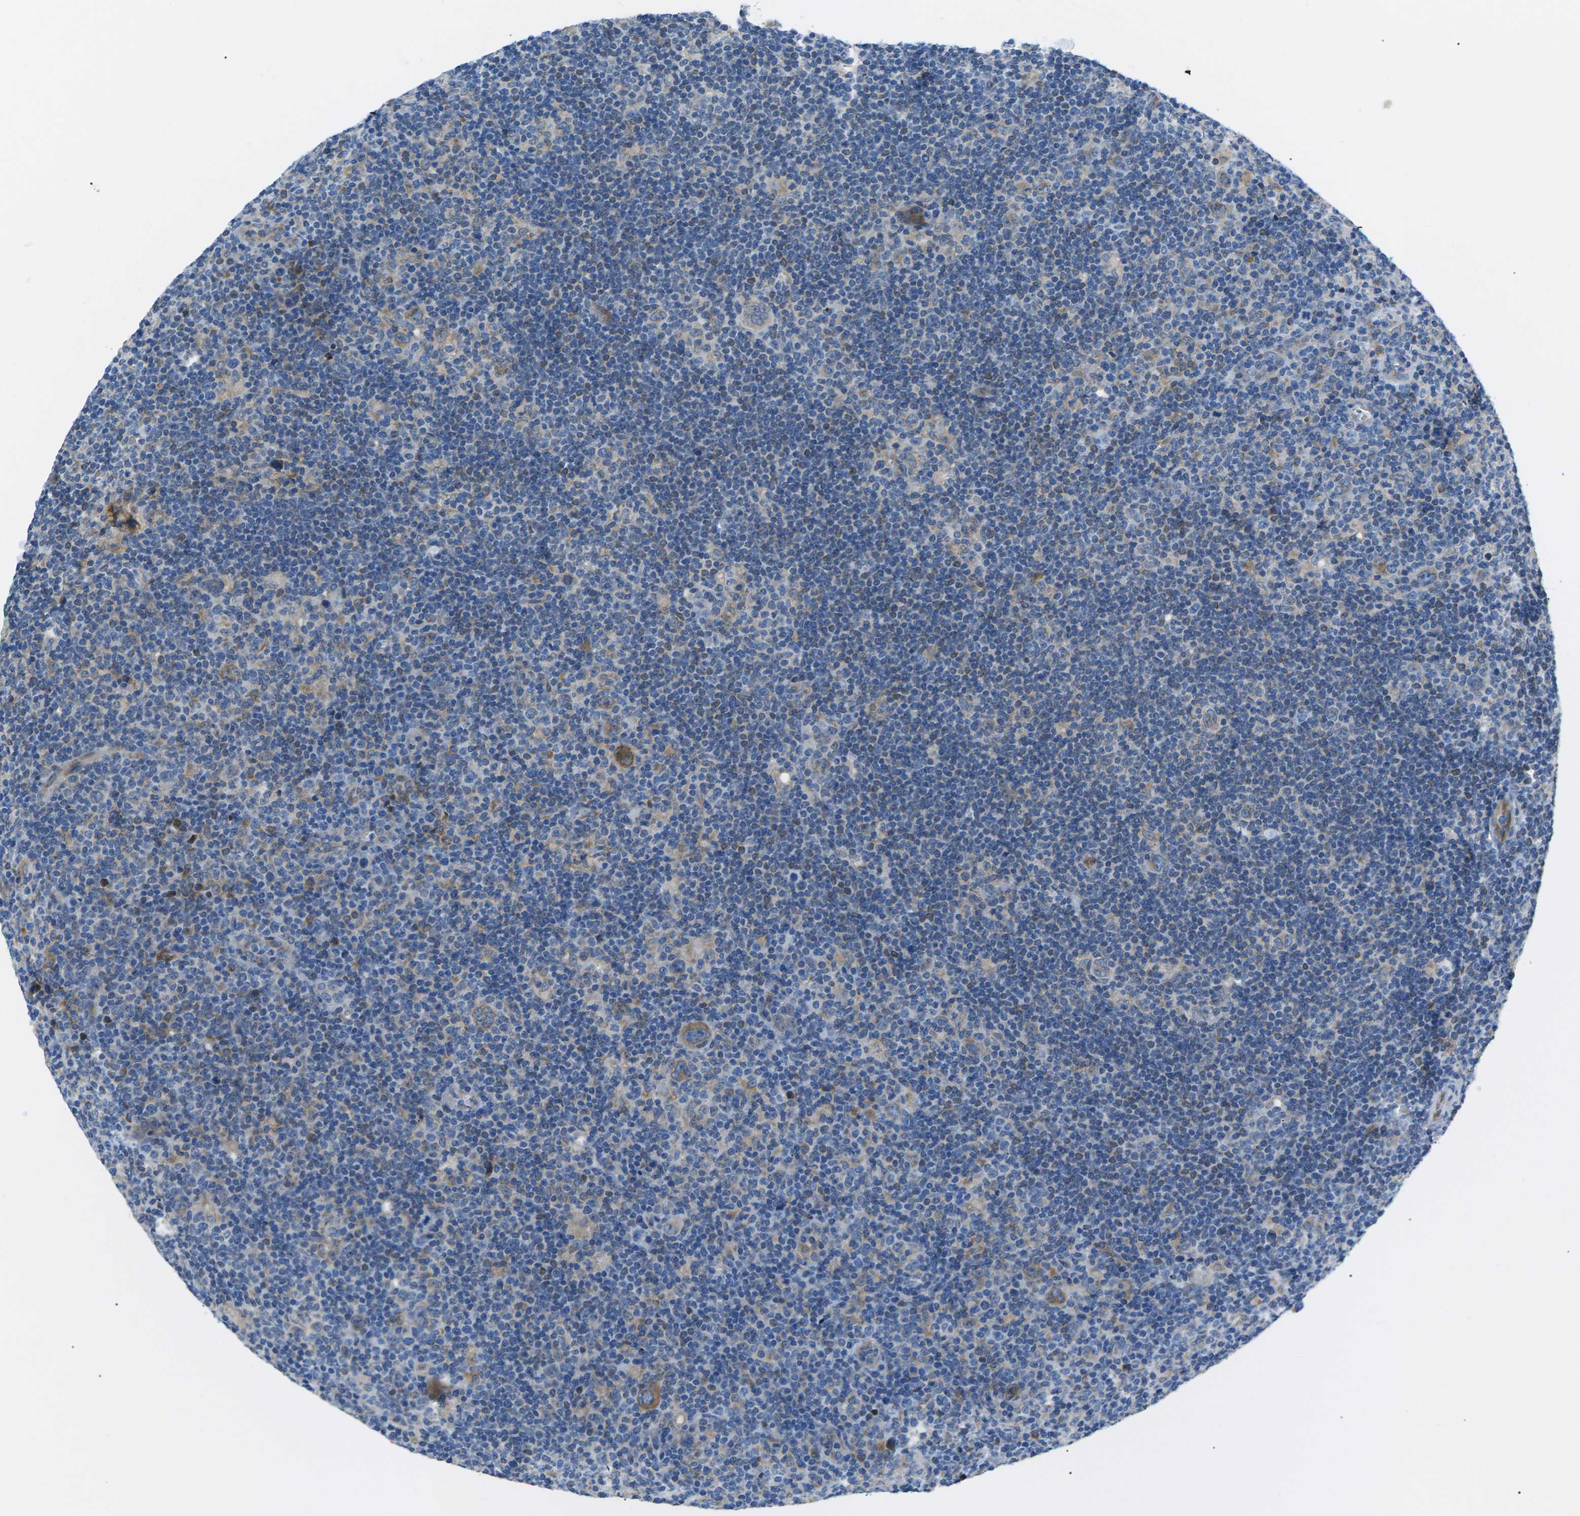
{"staining": {"intensity": "moderate", "quantity": "25%-75%", "location": "cytoplasmic/membranous"}, "tissue": "lymphoma", "cell_type": "Tumor cells", "image_type": "cancer", "snomed": [{"axis": "morphology", "description": "Hodgkin's disease, NOS"}, {"axis": "topography", "description": "Lymph node"}], "caption": "Brown immunohistochemical staining in lymphoma exhibits moderate cytoplasmic/membranous expression in about 25%-75% of tumor cells. (DAB (3,3'-diaminobenzidine) IHC, brown staining for protein, blue staining for nuclei).", "gene": "ZDHHC24", "patient": {"sex": "female", "age": 57}}